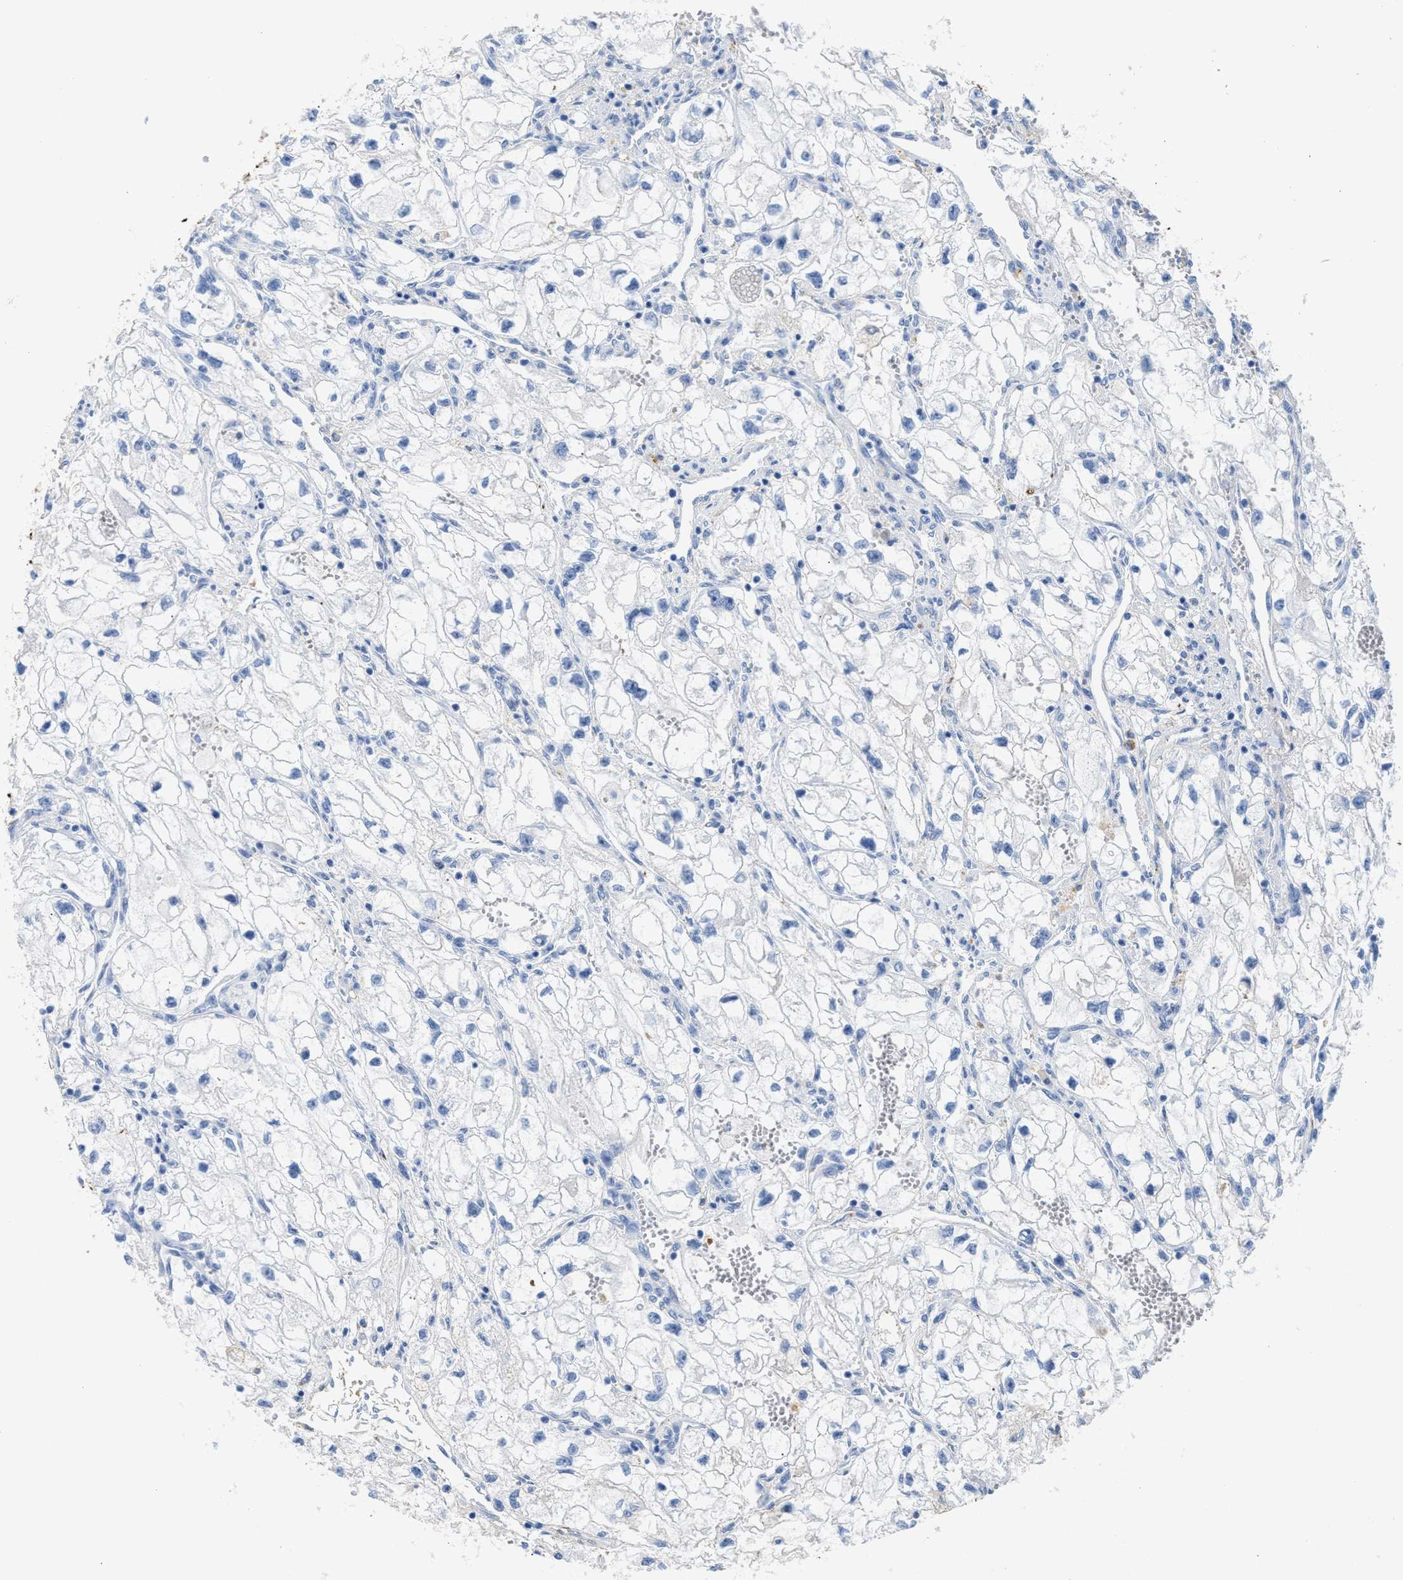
{"staining": {"intensity": "negative", "quantity": "none", "location": "none"}, "tissue": "renal cancer", "cell_type": "Tumor cells", "image_type": "cancer", "snomed": [{"axis": "morphology", "description": "Adenocarcinoma, NOS"}, {"axis": "topography", "description": "Kidney"}], "caption": "A histopathology image of human renal cancer is negative for staining in tumor cells.", "gene": "TNR", "patient": {"sex": "female", "age": 70}}